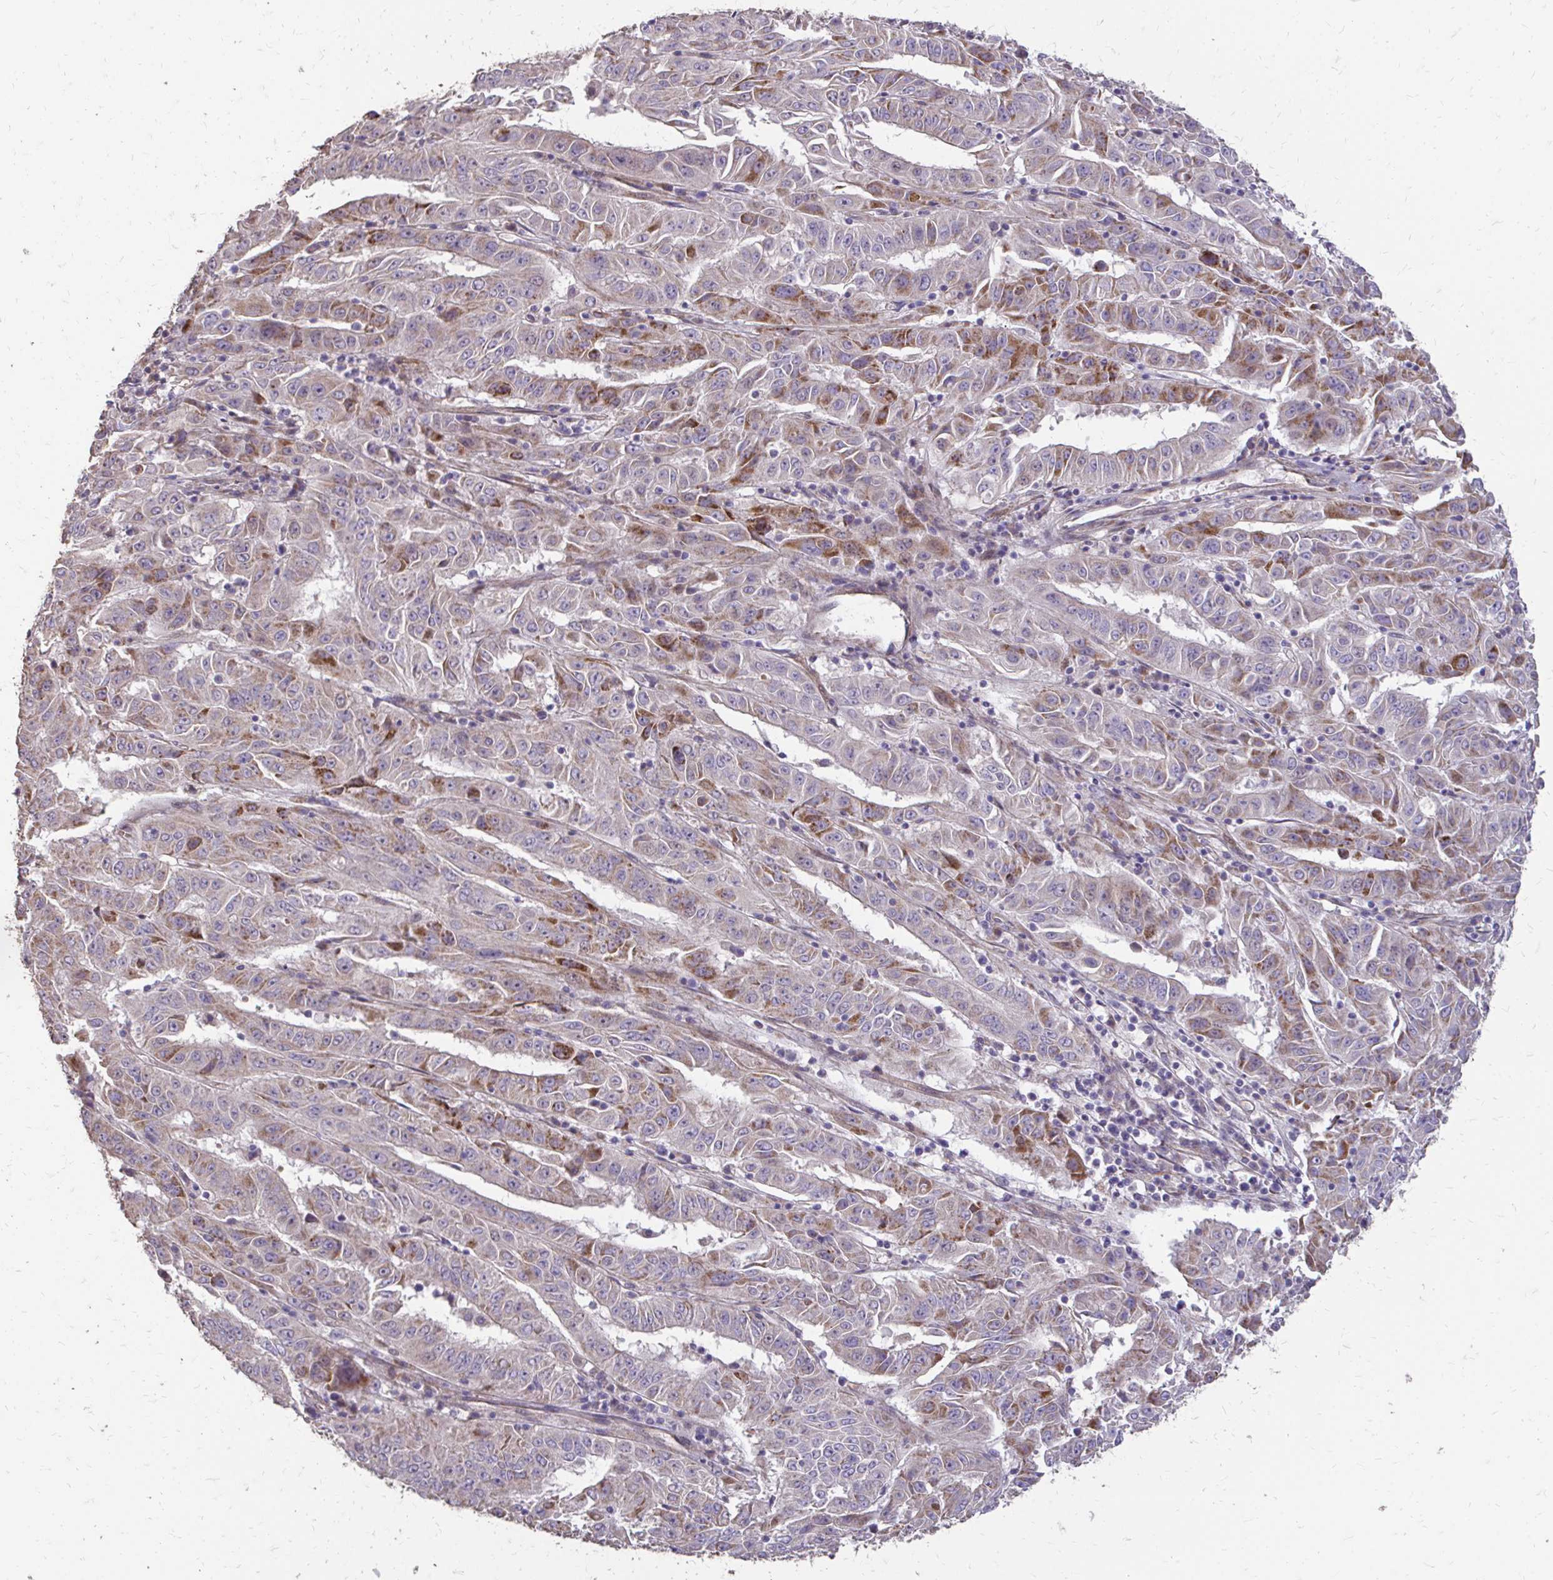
{"staining": {"intensity": "moderate", "quantity": "<25%", "location": "cytoplasmic/membranous"}, "tissue": "pancreatic cancer", "cell_type": "Tumor cells", "image_type": "cancer", "snomed": [{"axis": "morphology", "description": "Adenocarcinoma, NOS"}, {"axis": "topography", "description": "Pancreas"}], "caption": "A brown stain labels moderate cytoplasmic/membranous staining of a protein in adenocarcinoma (pancreatic) tumor cells.", "gene": "MYORG", "patient": {"sex": "male", "age": 63}}